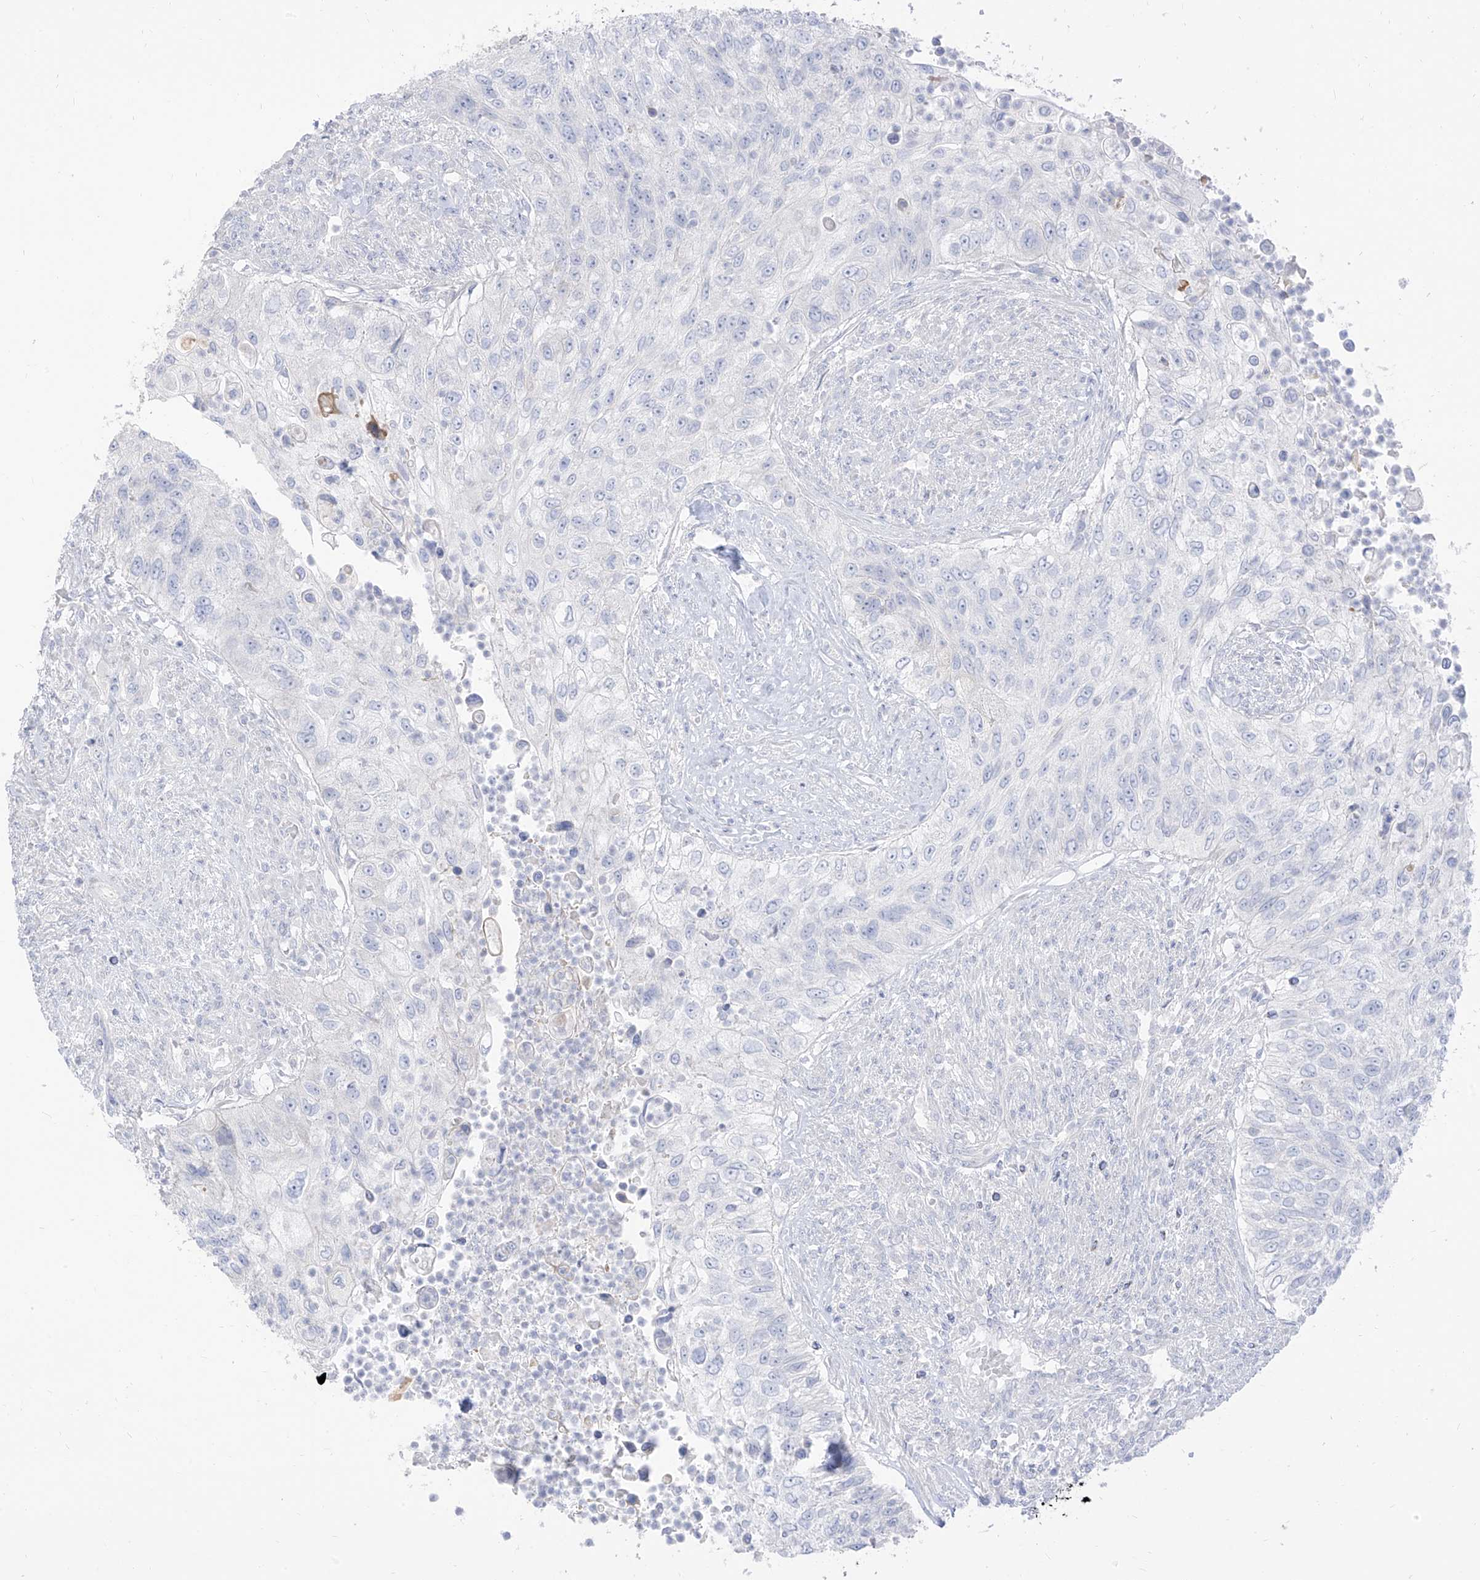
{"staining": {"intensity": "negative", "quantity": "none", "location": "none"}, "tissue": "urothelial cancer", "cell_type": "Tumor cells", "image_type": "cancer", "snomed": [{"axis": "morphology", "description": "Urothelial carcinoma, High grade"}, {"axis": "topography", "description": "Urinary bladder"}], "caption": "IHC of human urothelial carcinoma (high-grade) shows no expression in tumor cells.", "gene": "ARHGEF40", "patient": {"sex": "female", "age": 60}}